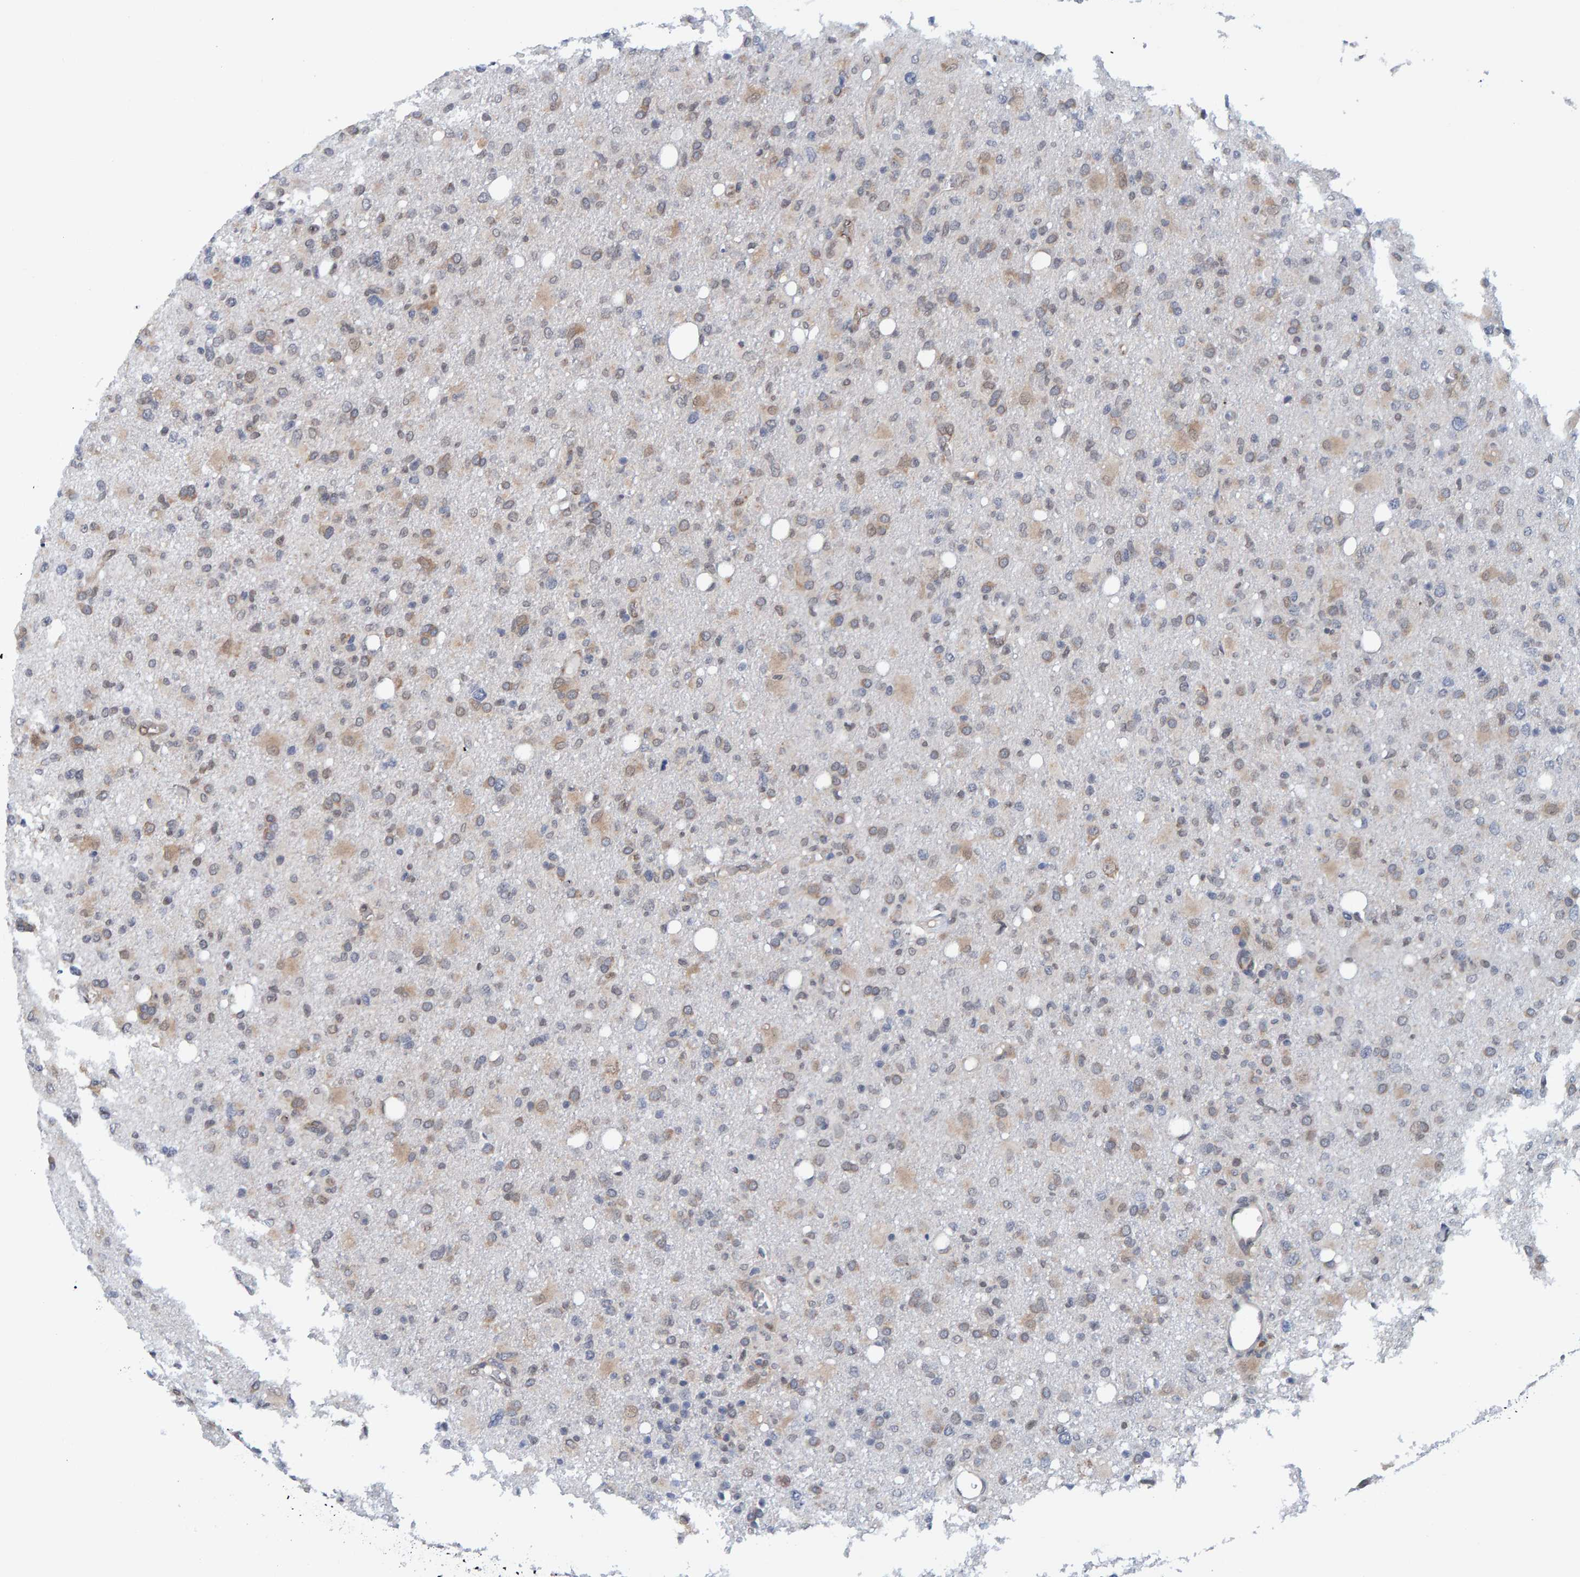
{"staining": {"intensity": "weak", "quantity": ">75%", "location": "cytoplasmic/membranous"}, "tissue": "glioma", "cell_type": "Tumor cells", "image_type": "cancer", "snomed": [{"axis": "morphology", "description": "Glioma, malignant, High grade"}, {"axis": "topography", "description": "Brain"}], "caption": "Brown immunohistochemical staining in human glioma shows weak cytoplasmic/membranous staining in about >75% of tumor cells. The staining is performed using DAB (3,3'-diaminobenzidine) brown chromogen to label protein expression. The nuclei are counter-stained blue using hematoxylin.", "gene": "SCRN2", "patient": {"sex": "female", "age": 57}}